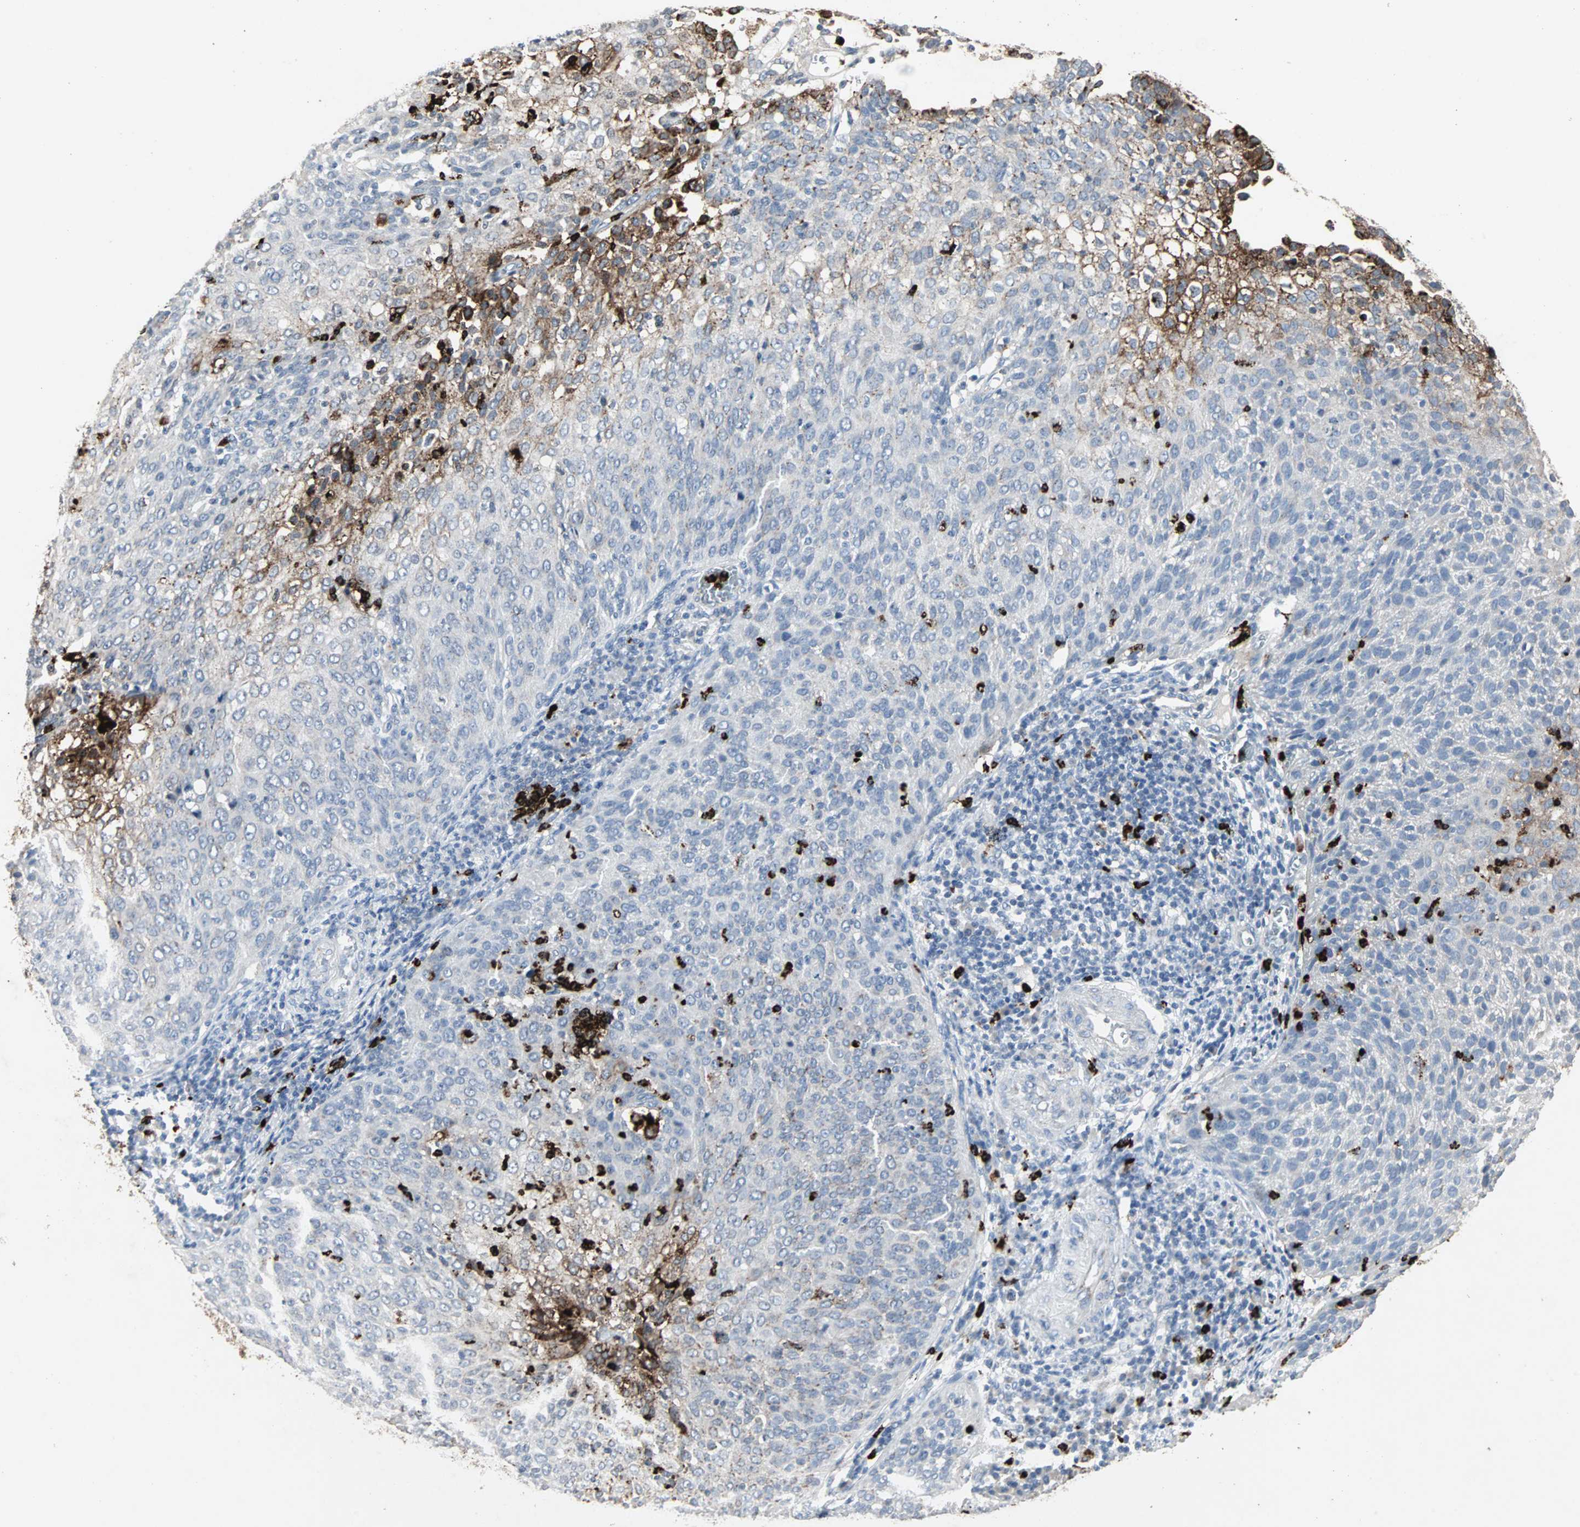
{"staining": {"intensity": "strong", "quantity": "25%-75%", "location": "cytoplasmic/membranous"}, "tissue": "cervical cancer", "cell_type": "Tumor cells", "image_type": "cancer", "snomed": [{"axis": "morphology", "description": "Squamous cell carcinoma, NOS"}, {"axis": "topography", "description": "Cervix"}], "caption": "The immunohistochemical stain highlights strong cytoplasmic/membranous staining in tumor cells of cervical cancer tissue. The staining is performed using DAB (3,3'-diaminobenzidine) brown chromogen to label protein expression. The nuclei are counter-stained blue using hematoxylin.", "gene": "CEACAM6", "patient": {"sex": "female", "age": 38}}